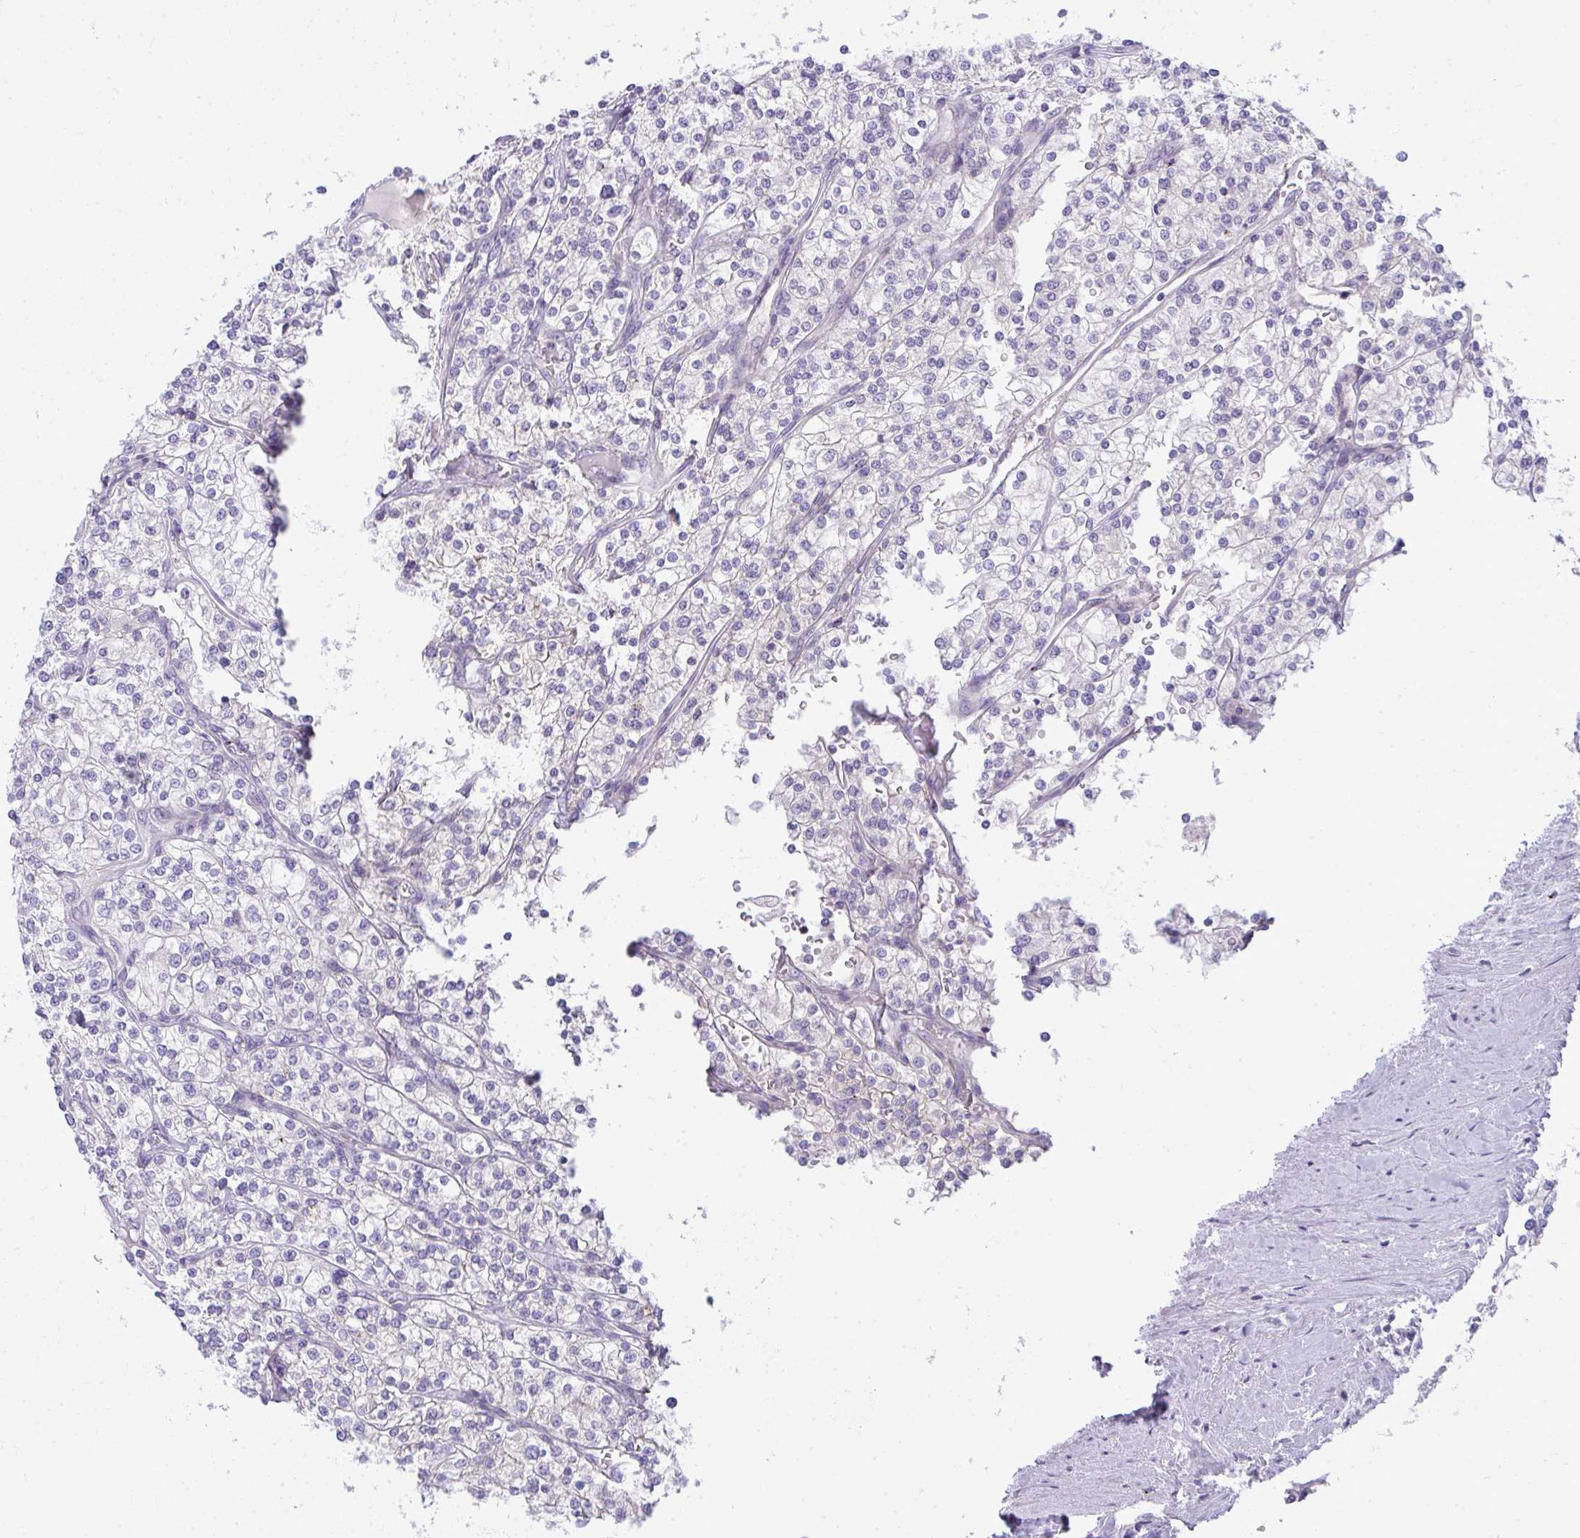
{"staining": {"intensity": "negative", "quantity": "none", "location": "none"}, "tissue": "renal cancer", "cell_type": "Tumor cells", "image_type": "cancer", "snomed": [{"axis": "morphology", "description": "Adenocarcinoma, NOS"}, {"axis": "topography", "description": "Kidney"}], "caption": "This image is of renal cancer stained with IHC to label a protein in brown with the nuclei are counter-stained blue. There is no staining in tumor cells.", "gene": "VPS4B", "patient": {"sex": "male", "age": 80}}